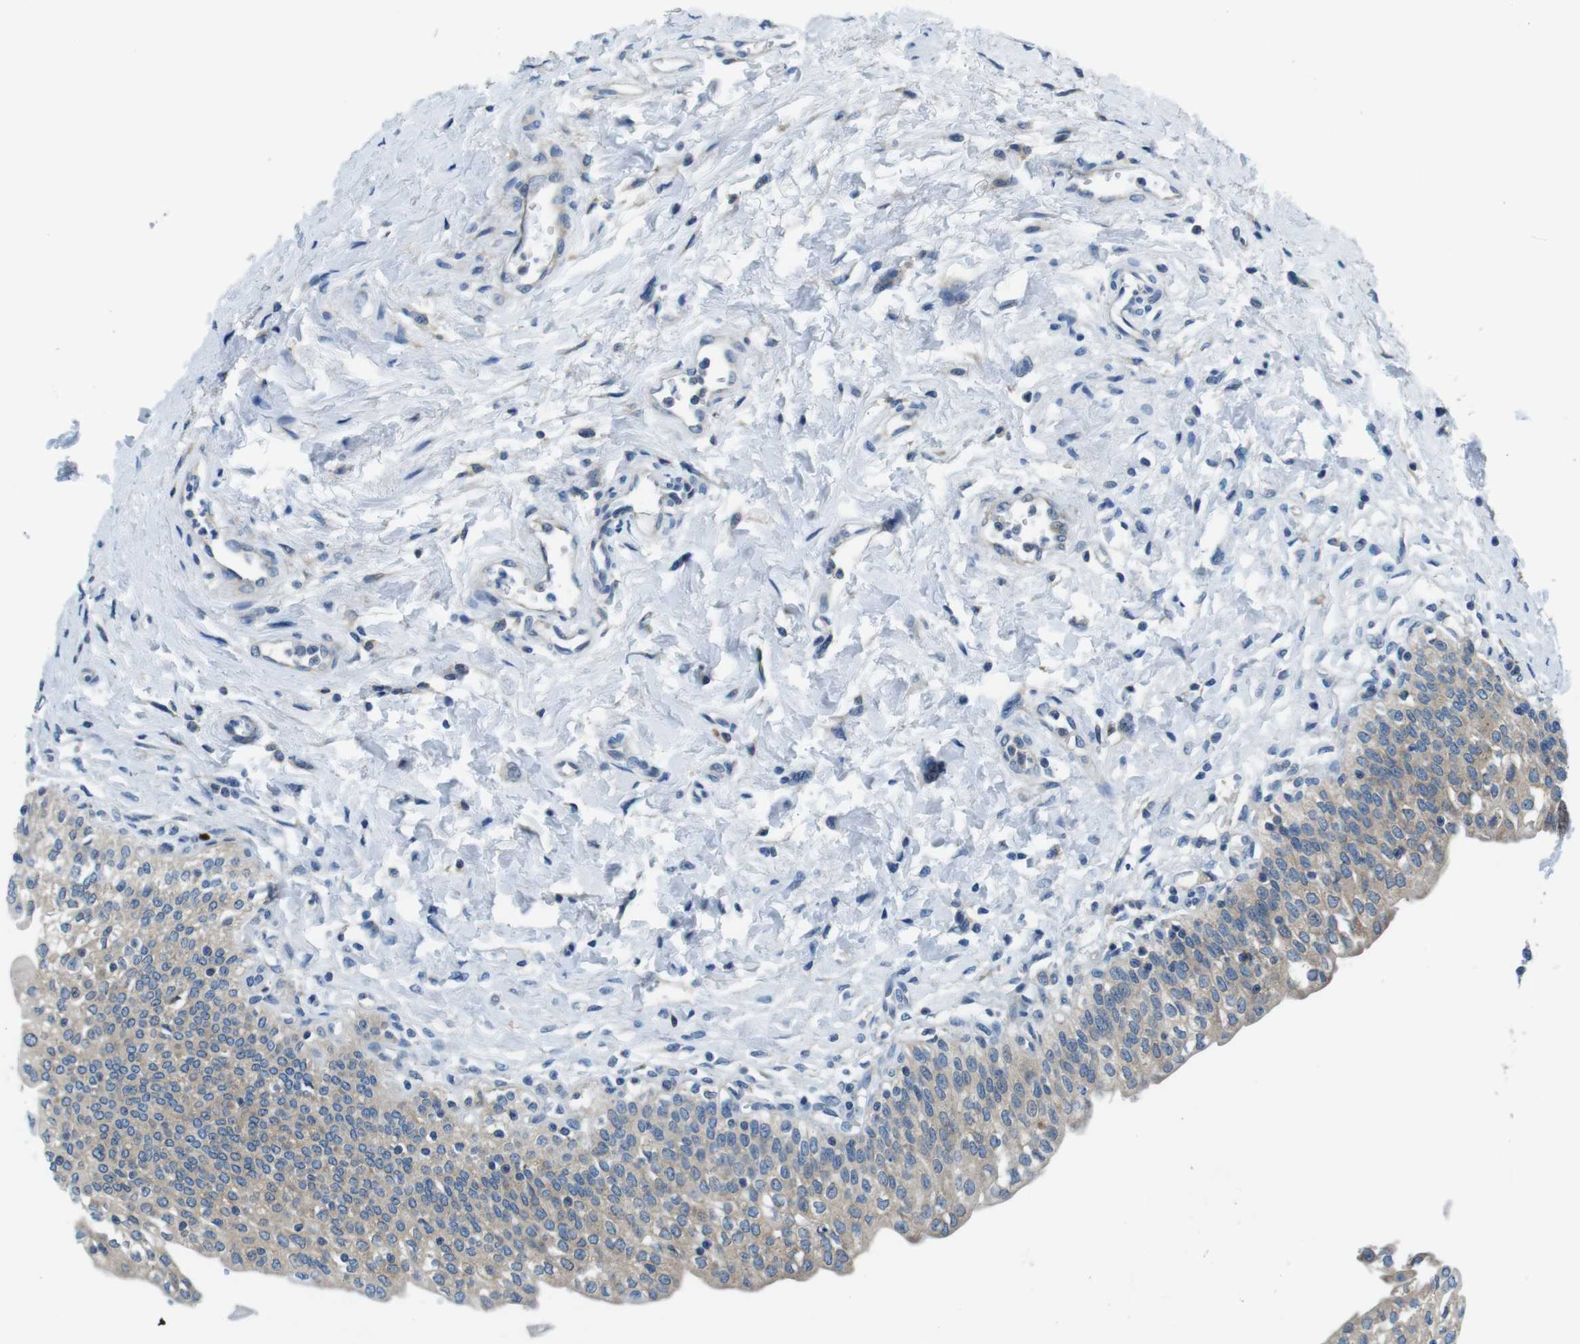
{"staining": {"intensity": "strong", "quantity": "25%-75%", "location": "cytoplasmic/membranous"}, "tissue": "urinary bladder", "cell_type": "Urothelial cells", "image_type": "normal", "snomed": [{"axis": "morphology", "description": "Normal tissue, NOS"}, {"axis": "topography", "description": "Urinary bladder"}], "caption": "Protein expression analysis of normal urinary bladder demonstrates strong cytoplasmic/membranous positivity in approximately 25%-75% of urothelial cells. The protein is shown in brown color, while the nuclei are stained blue.", "gene": "EIF2B5", "patient": {"sex": "male", "age": 55}}